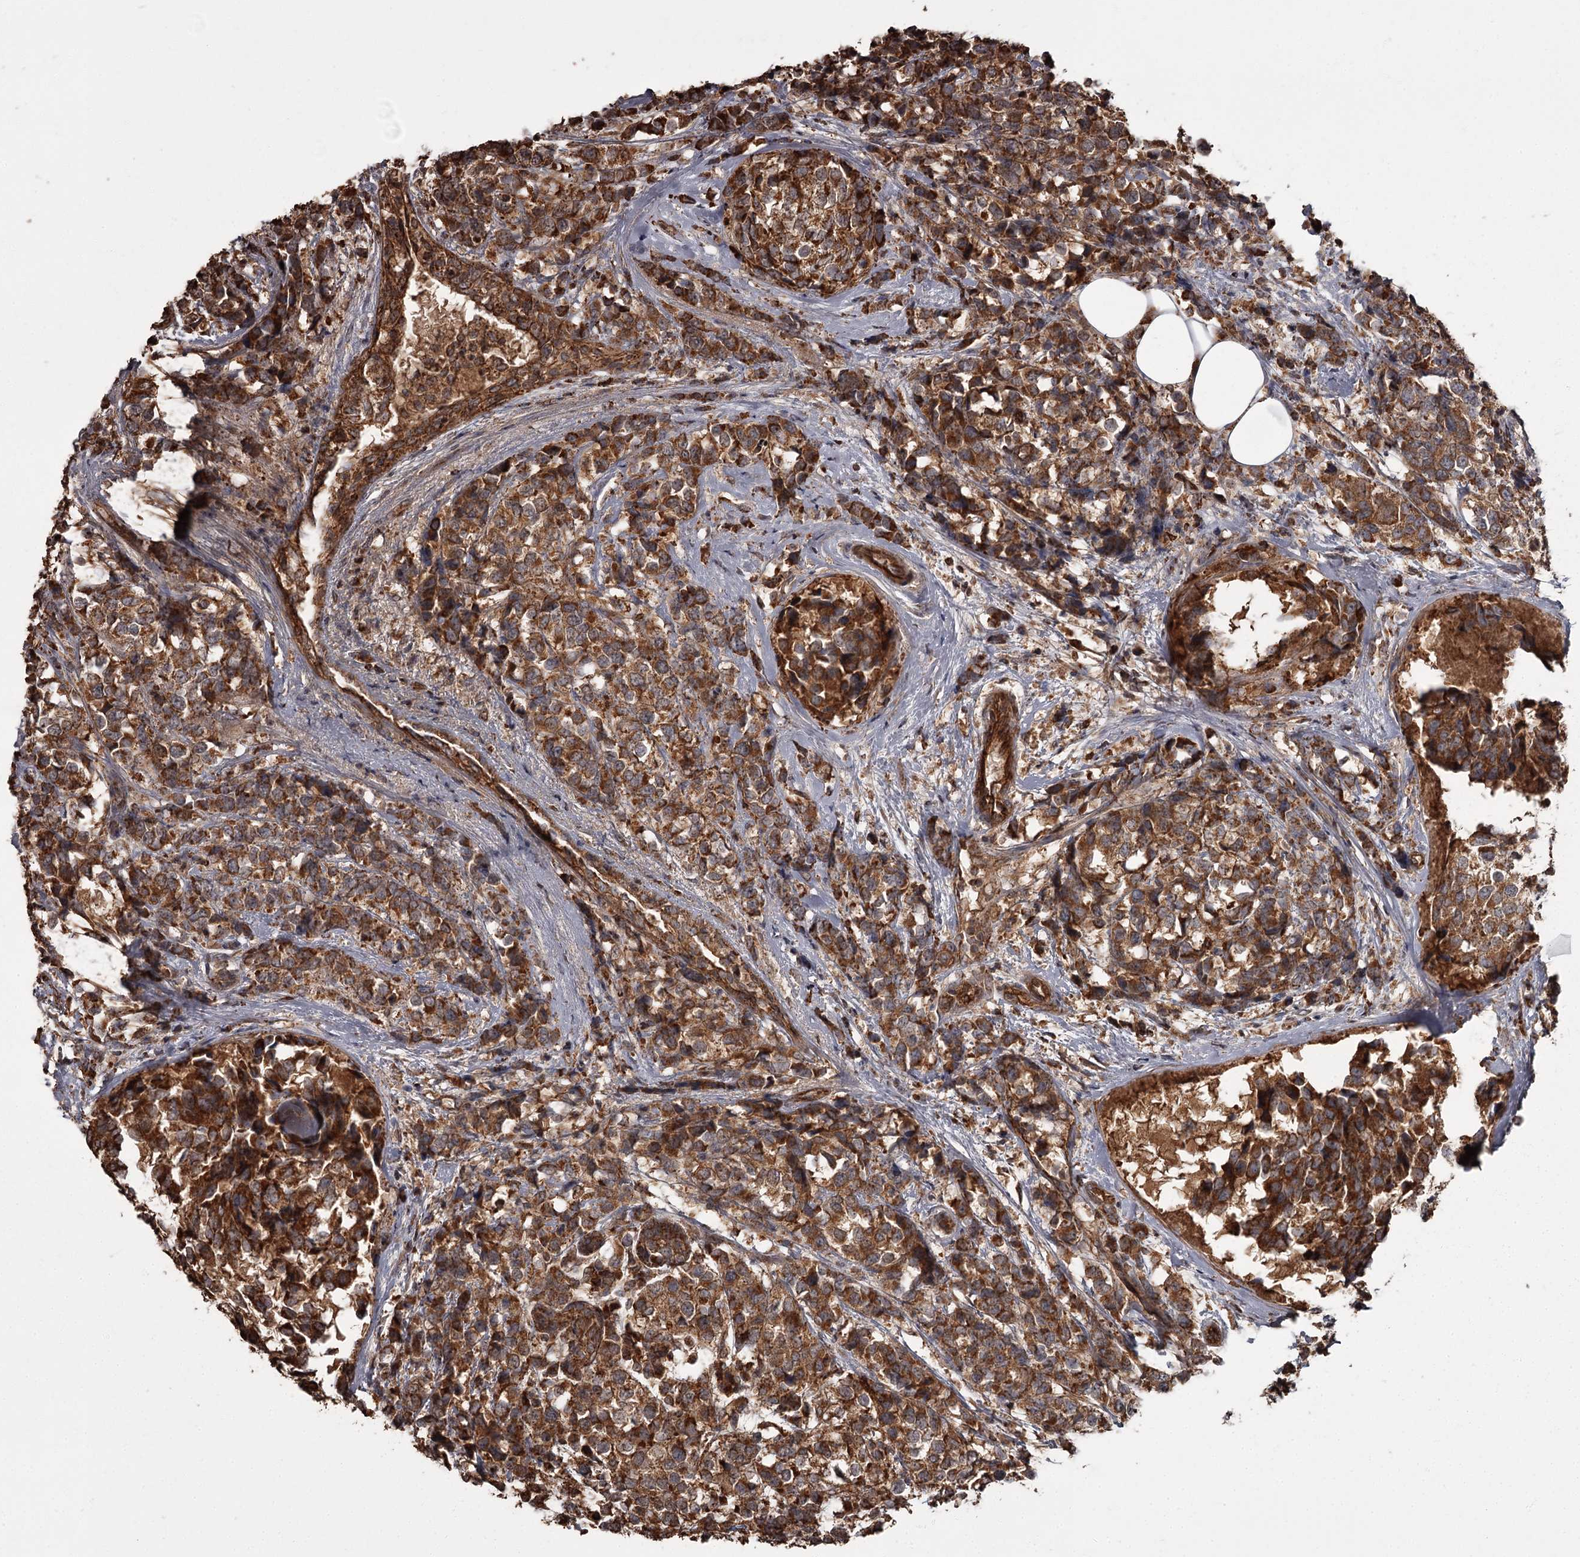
{"staining": {"intensity": "strong", "quantity": ">75%", "location": "cytoplasmic/membranous"}, "tissue": "breast cancer", "cell_type": "Tumor cells", "image_type": "cancer", "snomed": [{"axis": "morphology", "description": "Lobular carcinoma"}, {"axis": "topography", "description": "Breast"}], "caption": "An immunohistochemistry (IHC) image of tumor tissue is shown. Protein staining in brown highlights strong cytoplasmic/membranous positivity in breast lobular carcinoma within tumor cells.", "gene": "THAP9", "patient": {"sex": "female", "age": 59}}